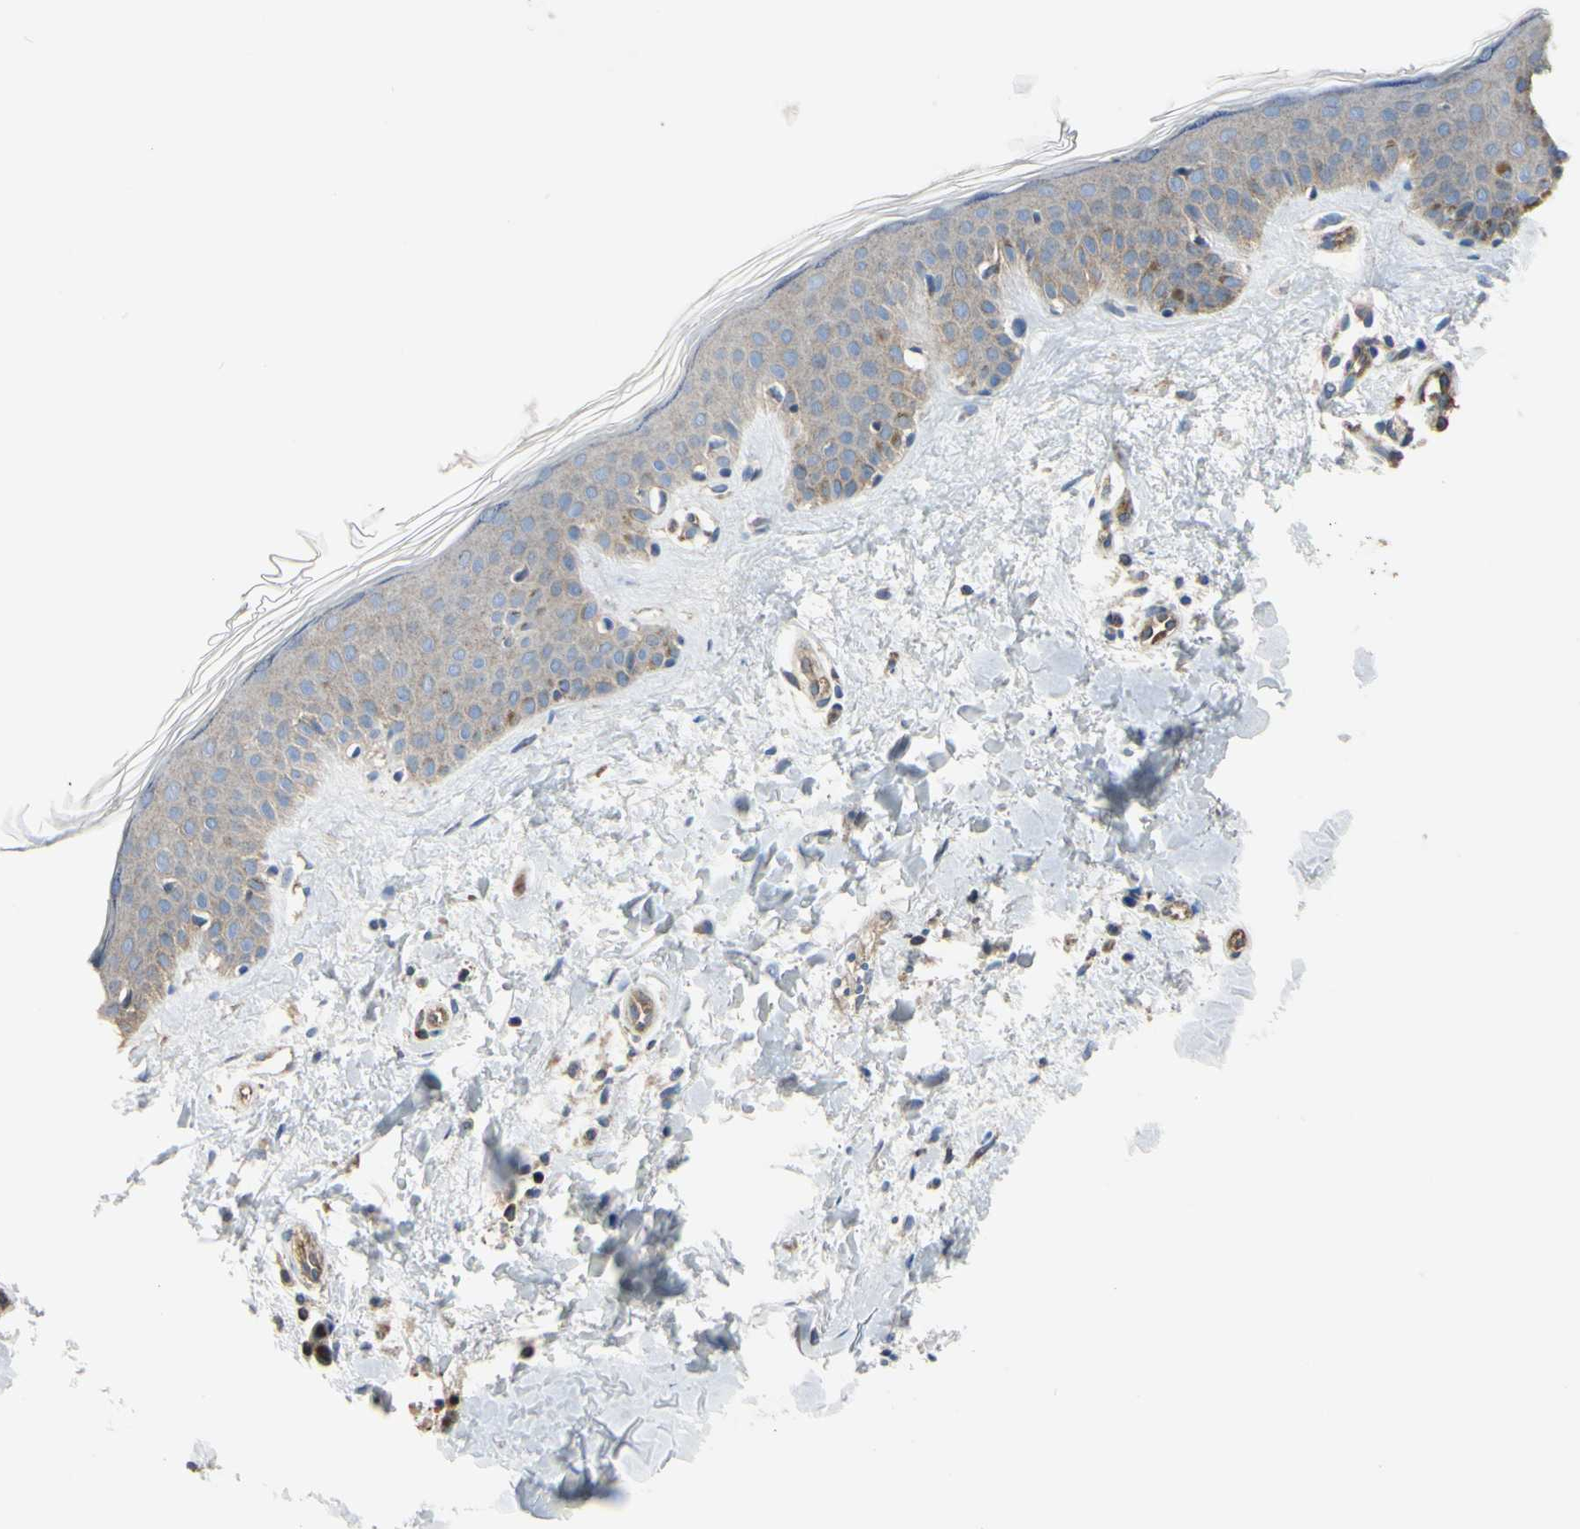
{"staining": {"intensity": "weak", "quantity": "25%-75%", "location": "cytoplasmic/membranous"}, "tissue": "skin", "cell_type": "Fibroblasts", "image_type": "normal", "snomed": [{"axis": "morphology", "description": "Normal tissue, NOS"}, {"axis": "topography", "description": "Skin"}], "caption": "The micrograph displays staining of unremarkable skin, revealing weak cytoplasmic/membranous protein staining (brown color) within fibroblasts.", "gene": "BECN1", "patient": {"sex": "male", "age": 67}}